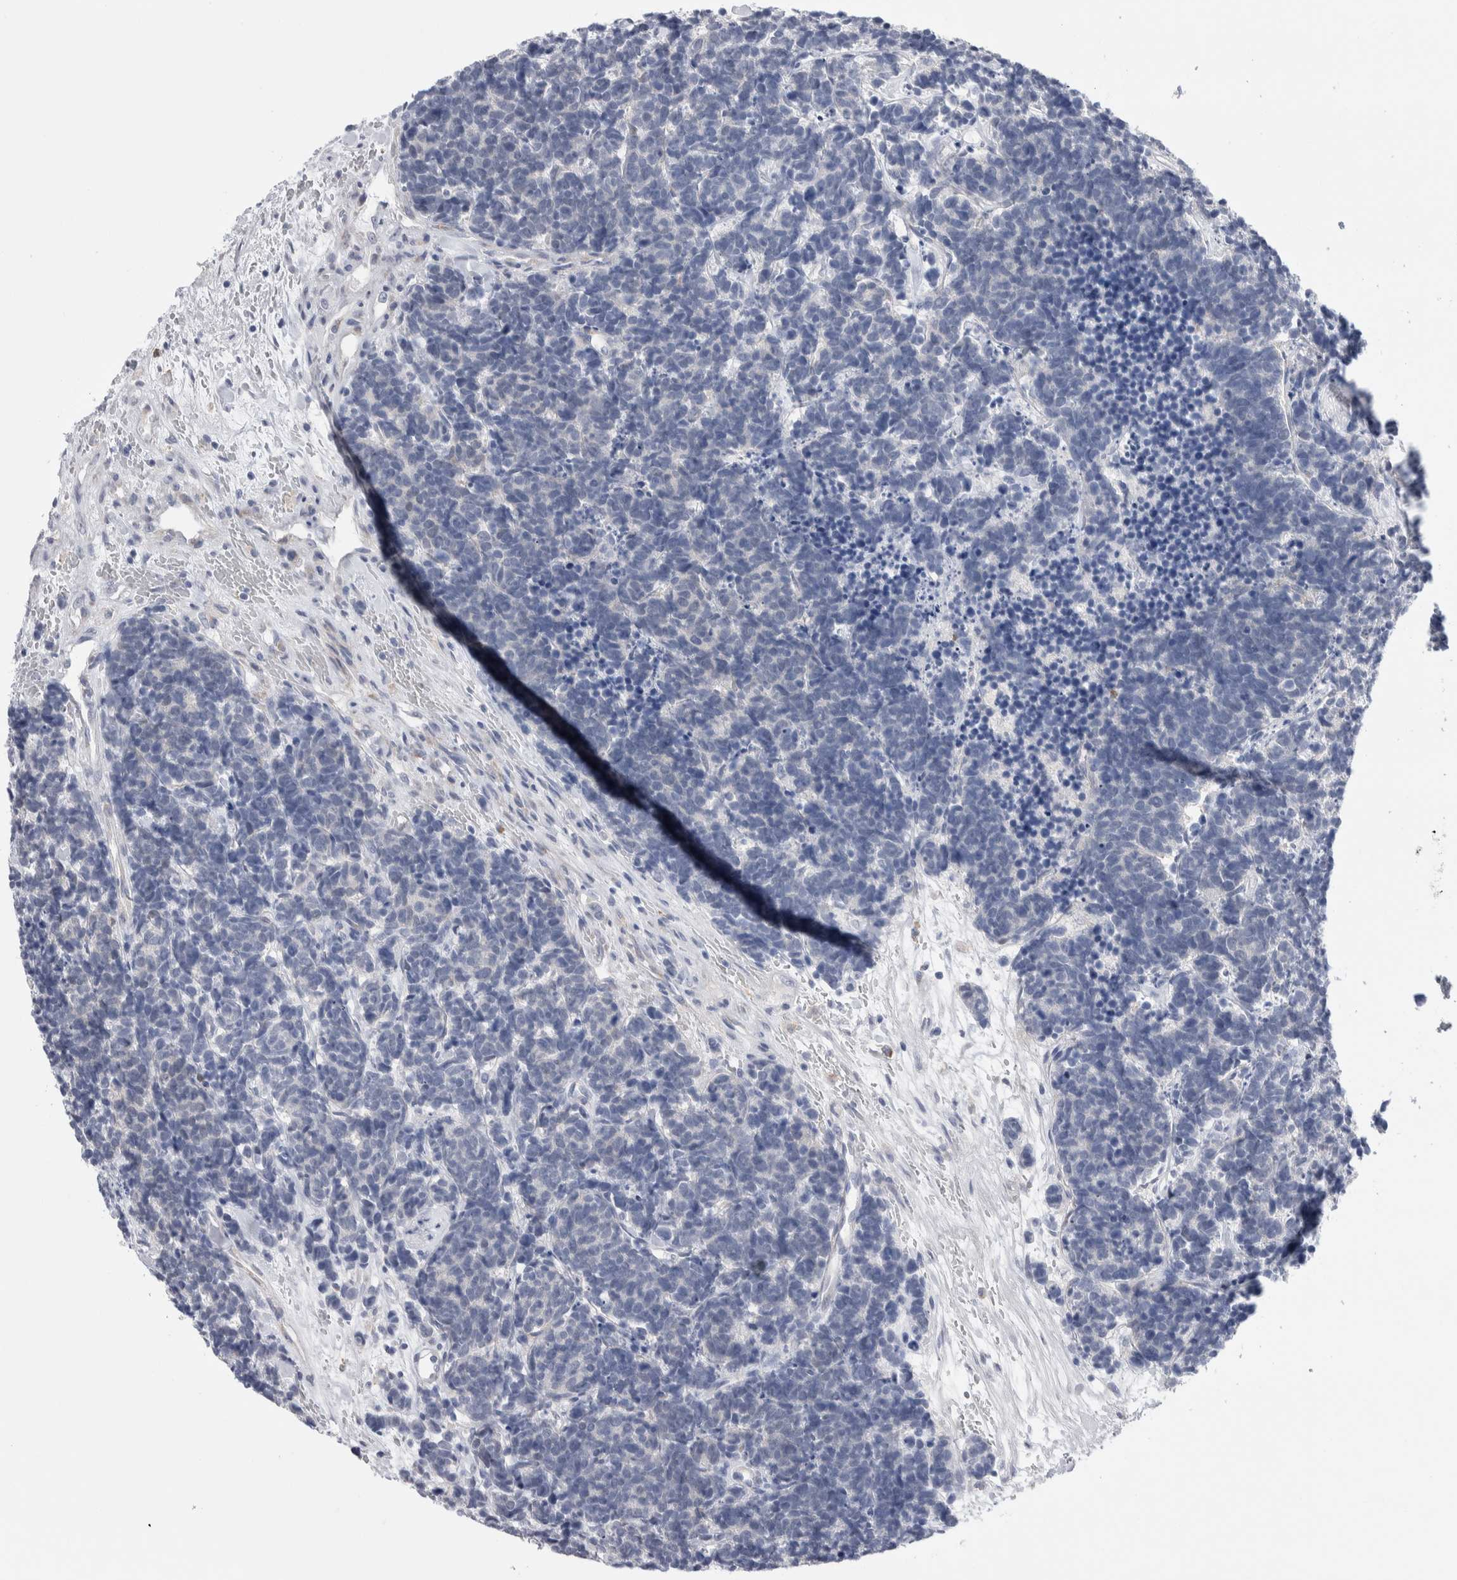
{"staining": {"intensity": "negative", "quantity": "none", "location": "none"}, "tissue": "carcinoid", "cell_type": "Tumor cells", "image_type": "cancer", "snomed": [{"axis": "morphology", "description": "Carcinoma, NOS"}, {"axis": "morphology", "description": "Carcinoid, malignant, NOS"}, {"axis": "topography", "description": "Urinary bladder"}], "caption": "Carcinoid (malignant) was stained to show a protein in brown. There is no significant positivity in tumor cells. The staining was performed using DAB to visualize the protein expression in brown, while the nuclei were stained in blue with hematoxylin (Magnification: 20x).", "gene": "LURAP1L", "patient": {"sex": "male", "age": 57}}